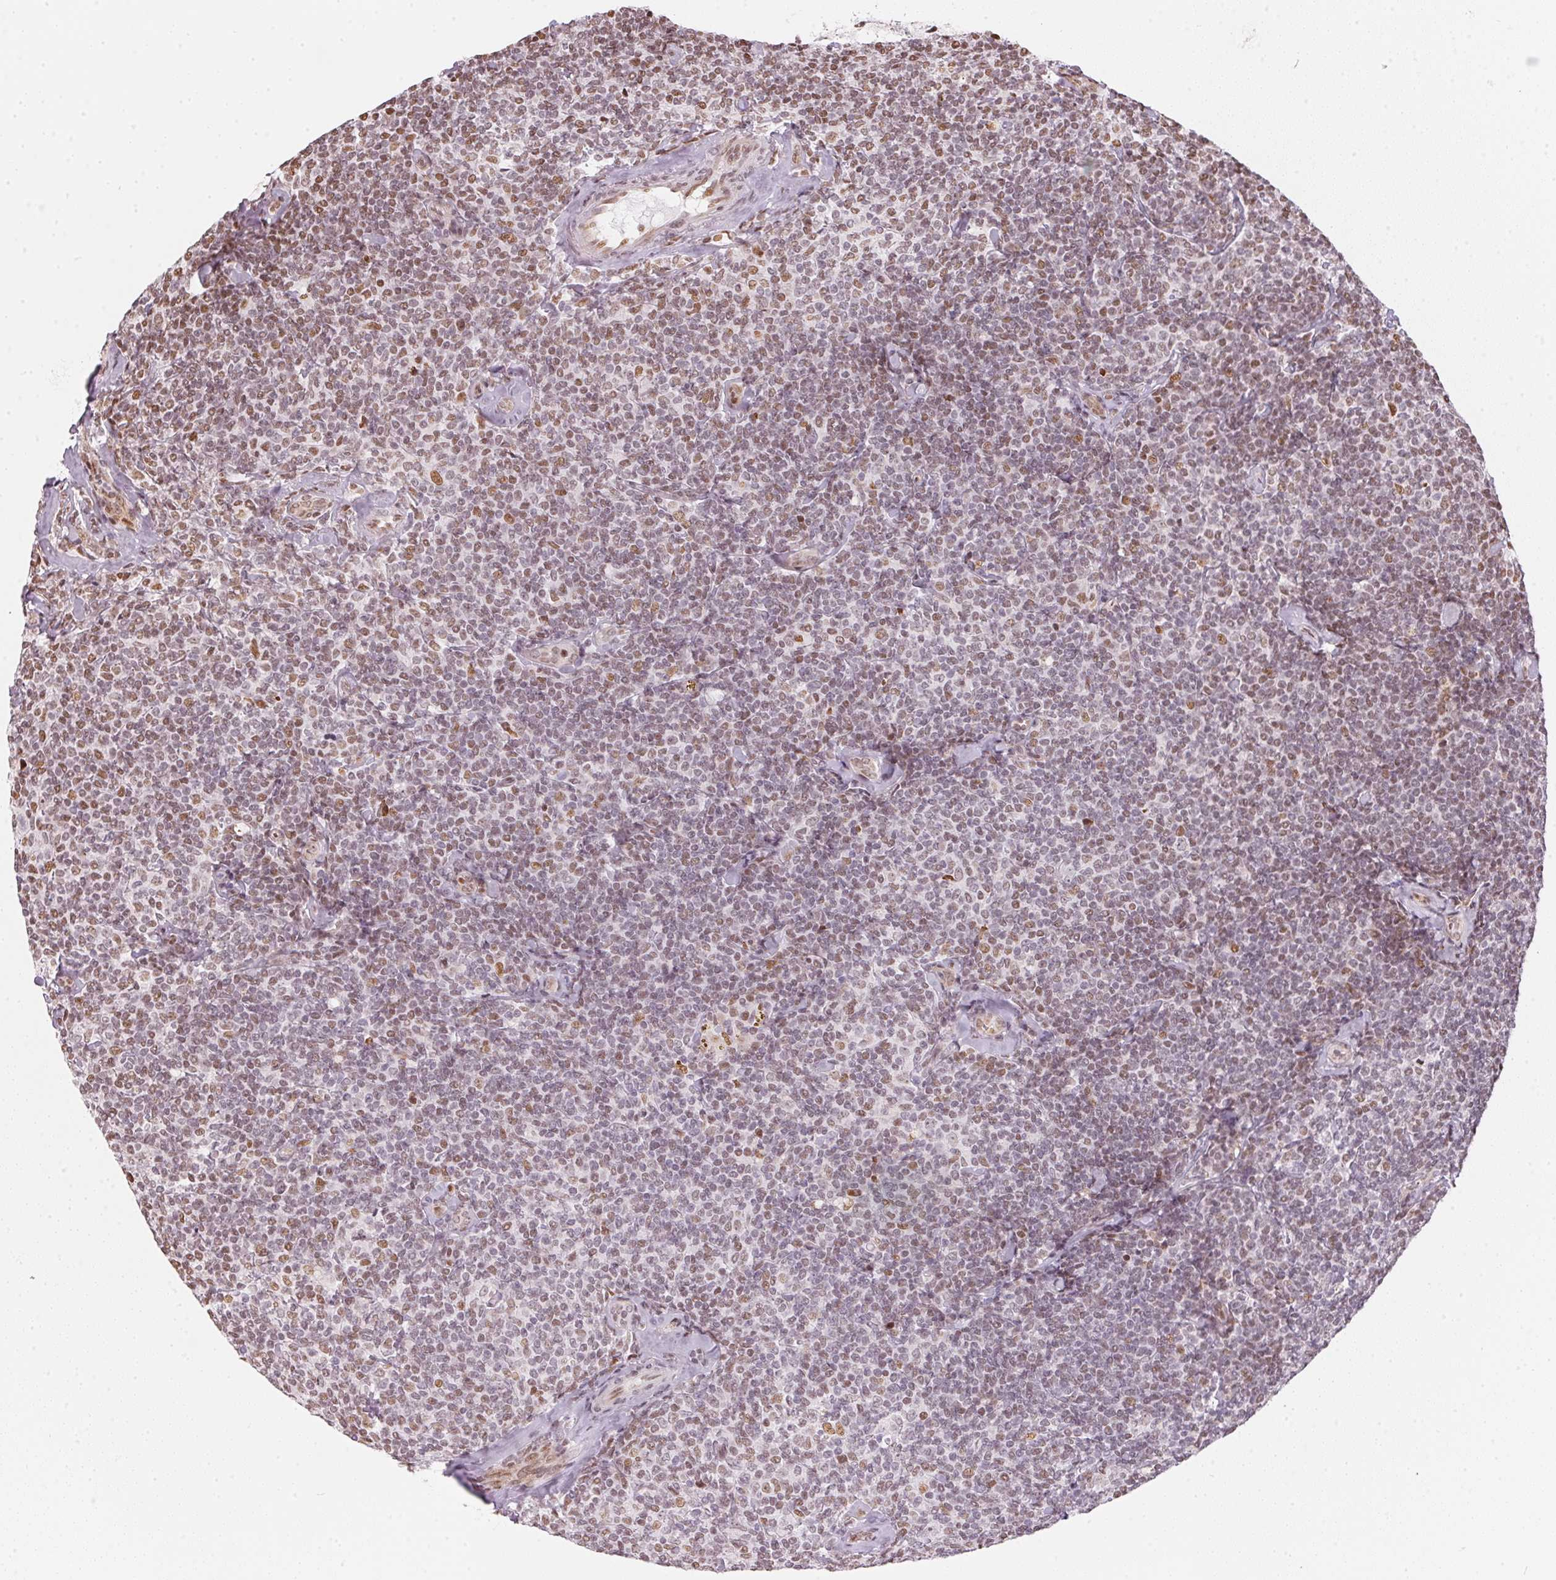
{"staining": {"intensity": "moderate", "quantity": "<25%", "location": "nuclear"}, "tissue": "lymphoma", "cell_type": "Tumor cells", "image_type": "cancer", "snomed": [{"axis": "morphology", "description": "Malignant lymphoma, non-Hodgkin's type, Low grade"}, {"axis": "topography", "description": "Lymph node"}], "caption": "This histopathology image demonstrates lymphoma stained with IHC to label a protein in brown. The nuclear of tumor cells show moderate positivity for the protein. Nuclei are counter-stained blue.", "gene": "KAT6A", "patient": {"sex": "female", "age": 56}}